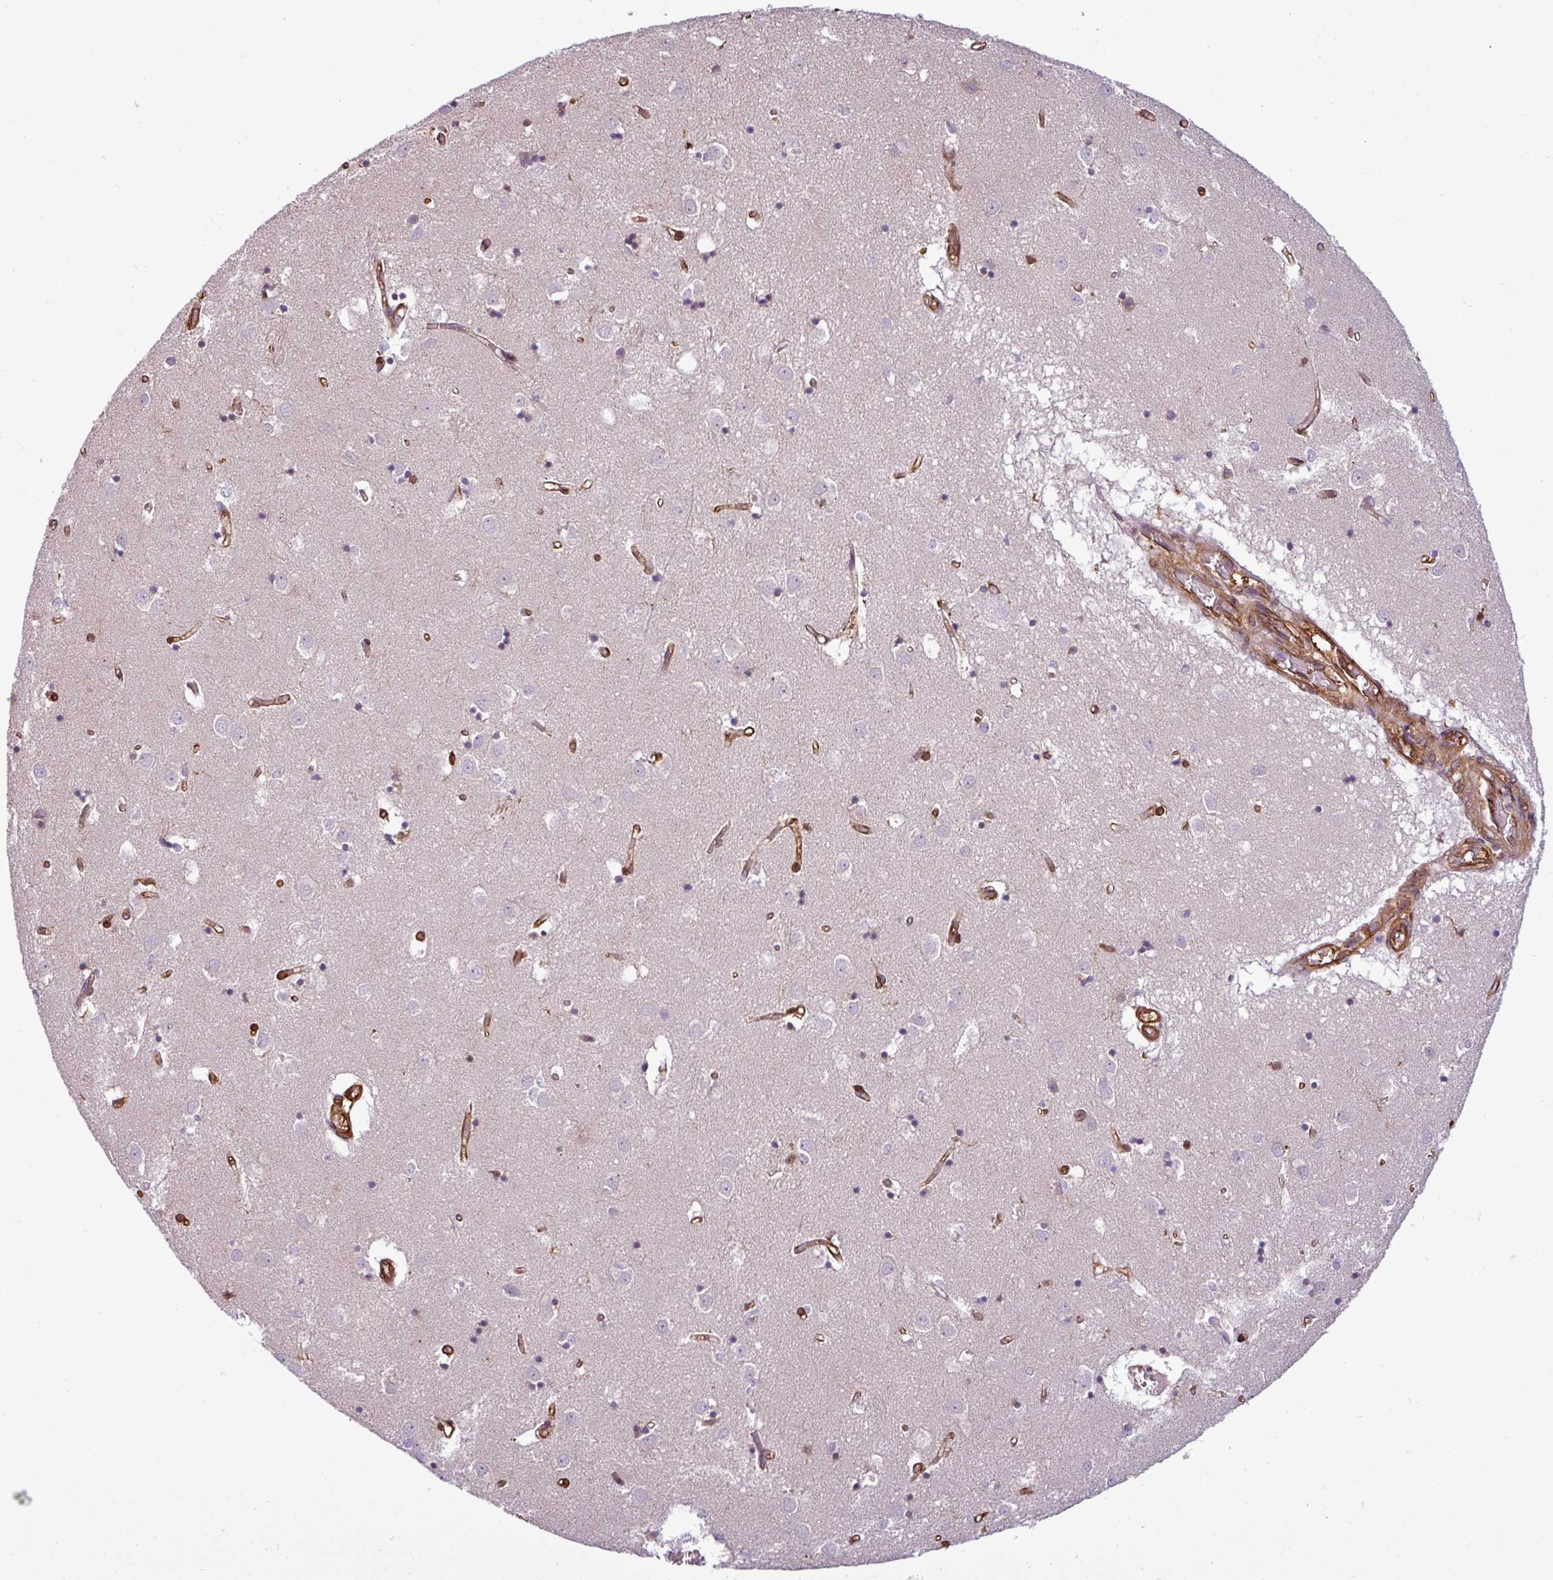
{"staining": {"intensity": "negative", "quantity": "none", "location": "none"}, "tissue": "caudate", "cell_type": "Glial cells", "image_type": "normal", "snomed": [{"axis": "morphology", "description": "Normal tissue, NOS"}, {"axis": "topography", "description": "Lateral ventricle wall"}], "caption": "Immunohistochemistry (IHC) of normal human caudate shows no staining in glial cells.", "gene": "PACSIN2", "patient": {"sex": "male", "age": 70}}